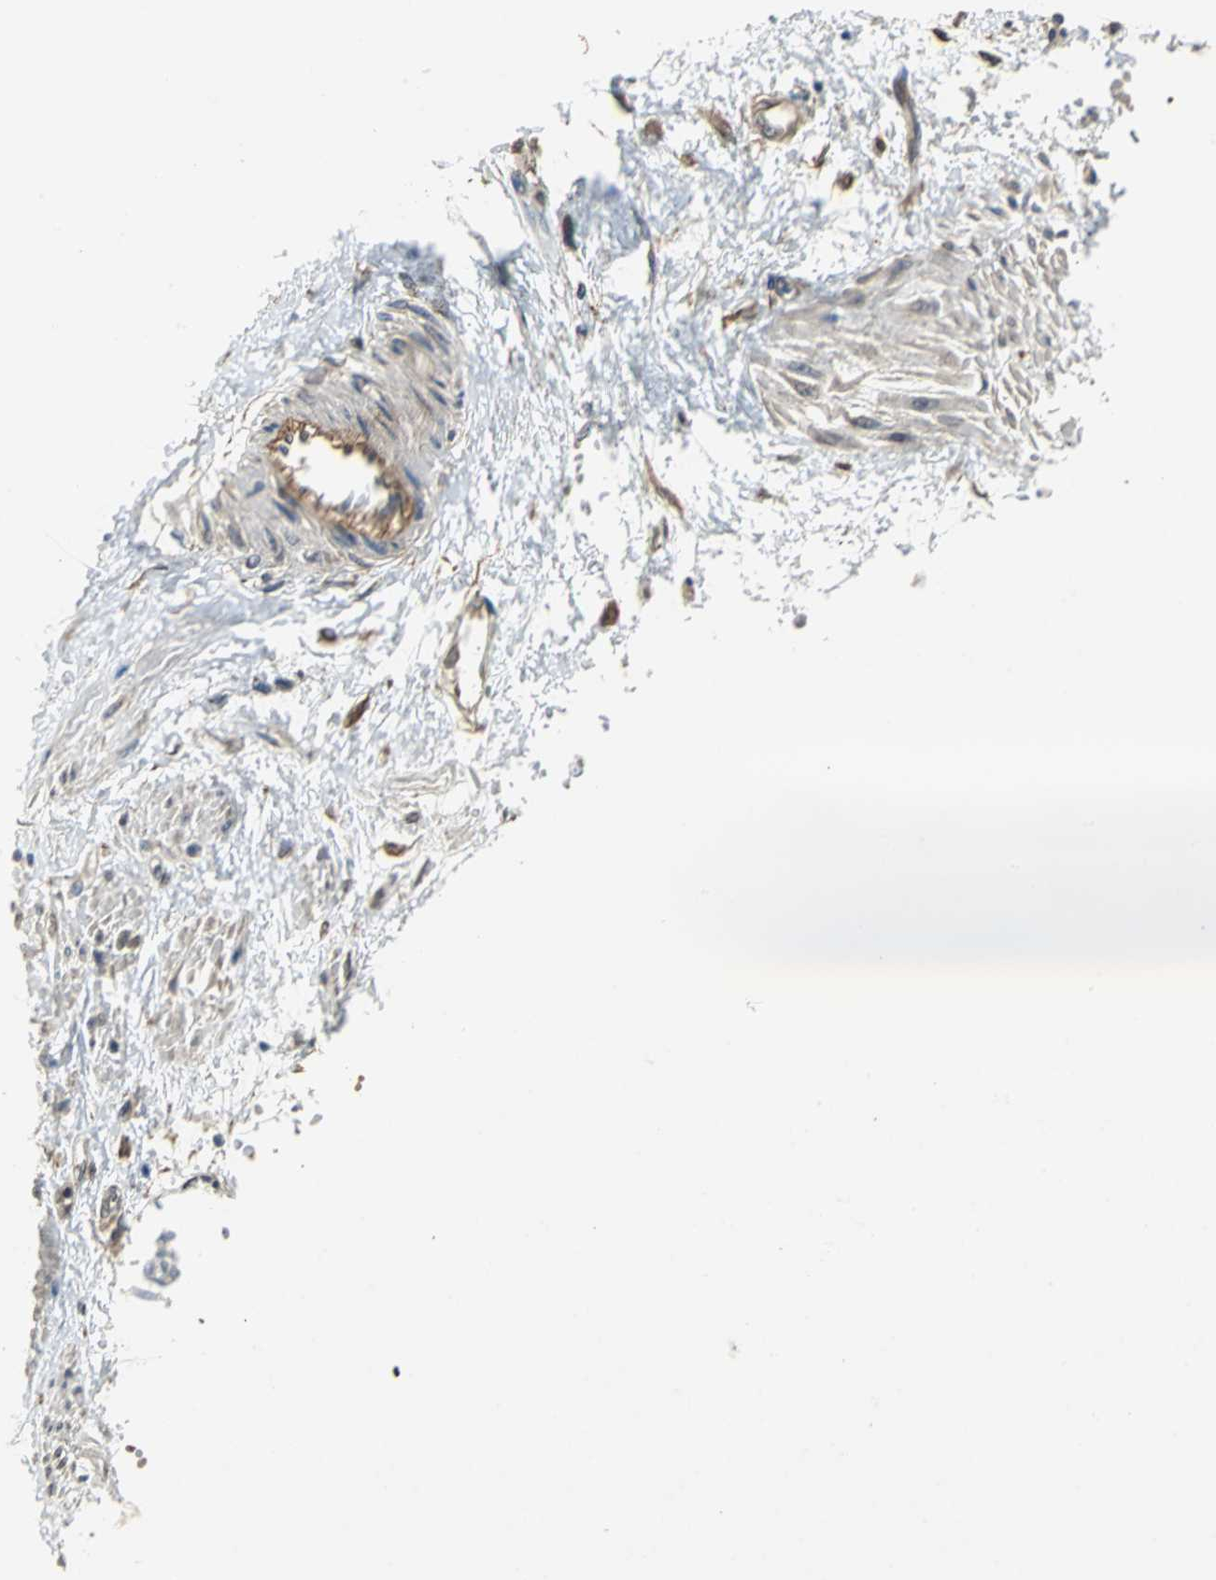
{"staining": {"intensity": "weak", "quantity": "25%-75%", "location": "cytoplasmic/membranous"}, "tissue": "smooth muscle", "cell_type": "Smooth muscle cells", "image_type": "normal", "snomed": [{"axis": "morphology", "description": "Normal tissue, NOS"}, {"axis": "topography", "description": "Smooth muscle"}, {"axis": "topography", "description": "Uterus"}], "caption": "Immunohistochemistry (IHC) micrograph of benign smooth muscle stained for a protein (brown), which demonstrates low levels of weak cytoplasmic/membranous expression in about 25%-75% of smooth muscle cells.", "gene": "SYVN1", "patient": {"sex": "female", "age": 39}}